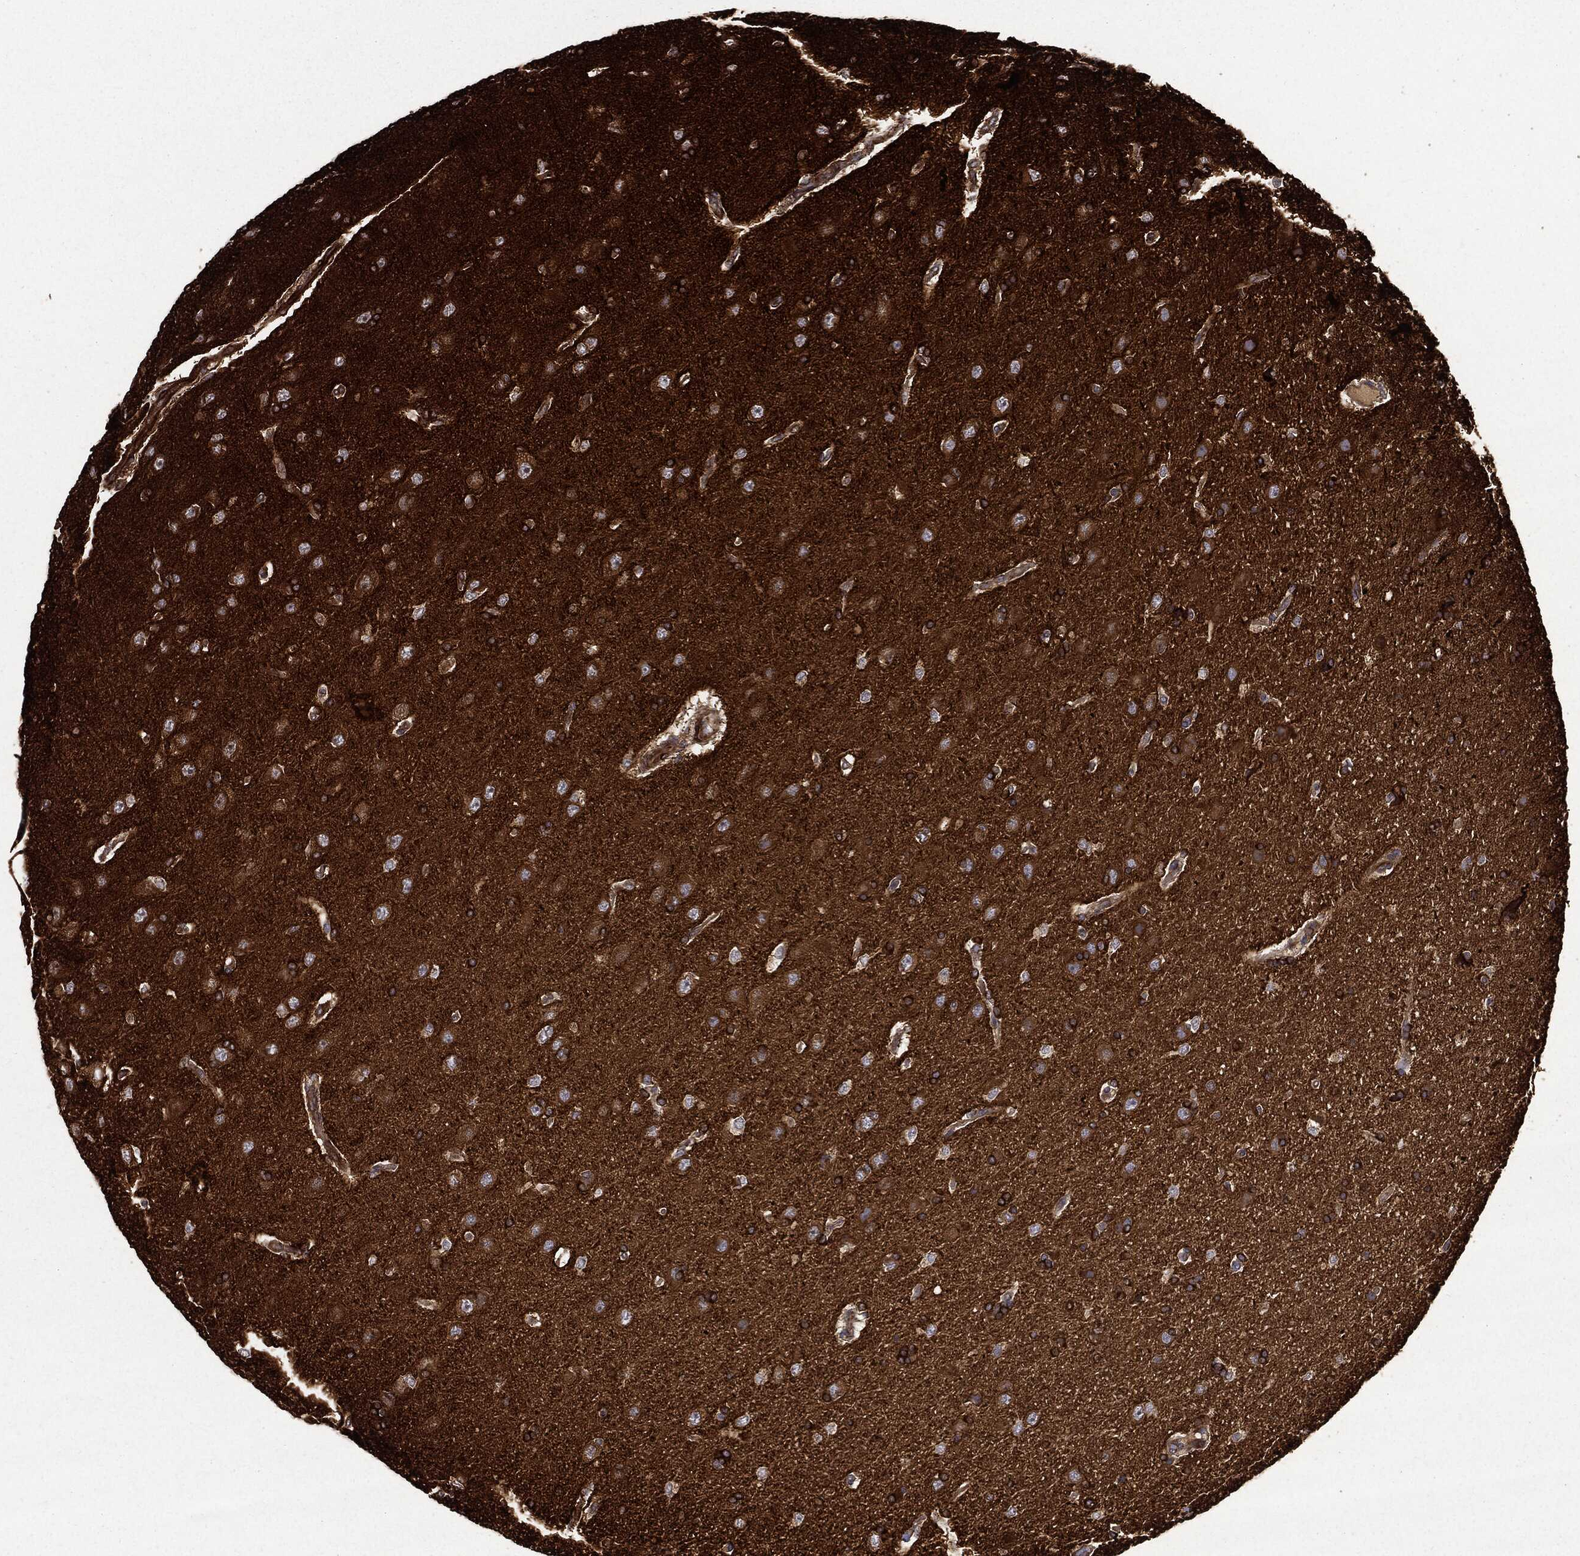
{"staining": {"intensity": "moderate", "quantity": ">75%", "location": "cytoplasmic/membranous"}, "tissue": "glioma", "cell_type": "Tumor cells", "image_type": "cancer", "snomed": [{"axis": "morphology", "description": "Glioma, malignant, NOS"}, {"axis": "topography", "description": "Cerebral cortex"}], "caption": "The histopathology image reveals staining of glioma (malignant), revealing moderate cytoplasmic/membranous protein expression (brown color) within tumor cells.", "gene": "HTT", "patient": {"sex": "male", "age": 58}}